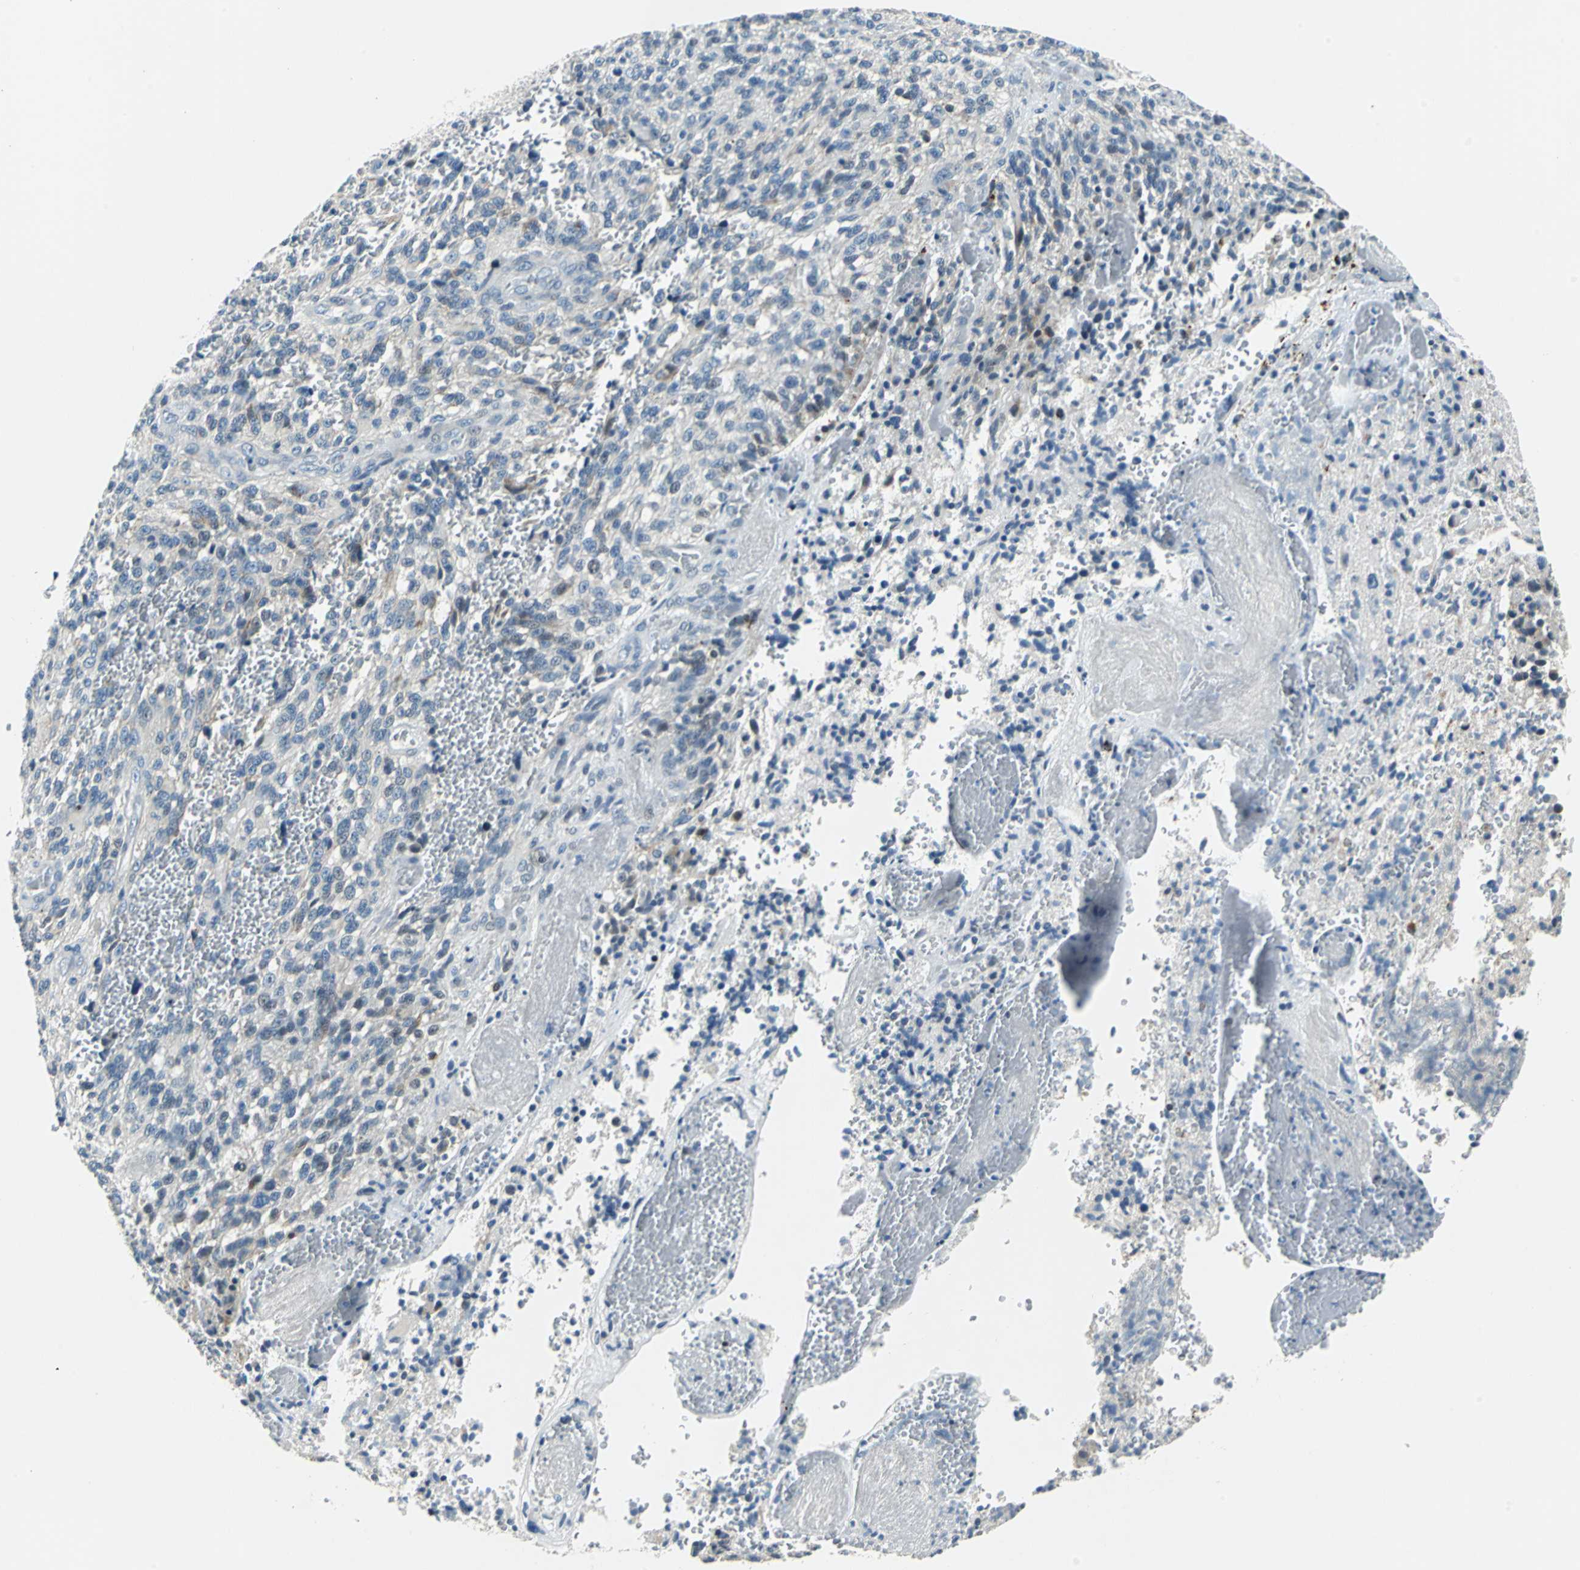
{"staining": {"intensity": "weak", "quantity": "<25%", "location": "cytoplasmic/membranous"}, "tissue": "glioma", "cell_type": "Tumor cells", "image_type": "cancer", "snomed": [{"axis": "morphology", "description": "Normal tissue, NOS"}, {"axis": "morphology", "description": "Glioma, malignant, High grade"}, {"axis": "topography", "description": "Cerebral cortex"}], "caption": "Glioma was stained to show a protein in brown. There is no significant staining in tumor cells.", "gene": "HCFC2", "patient": {"sex": "male", "age": 56}}